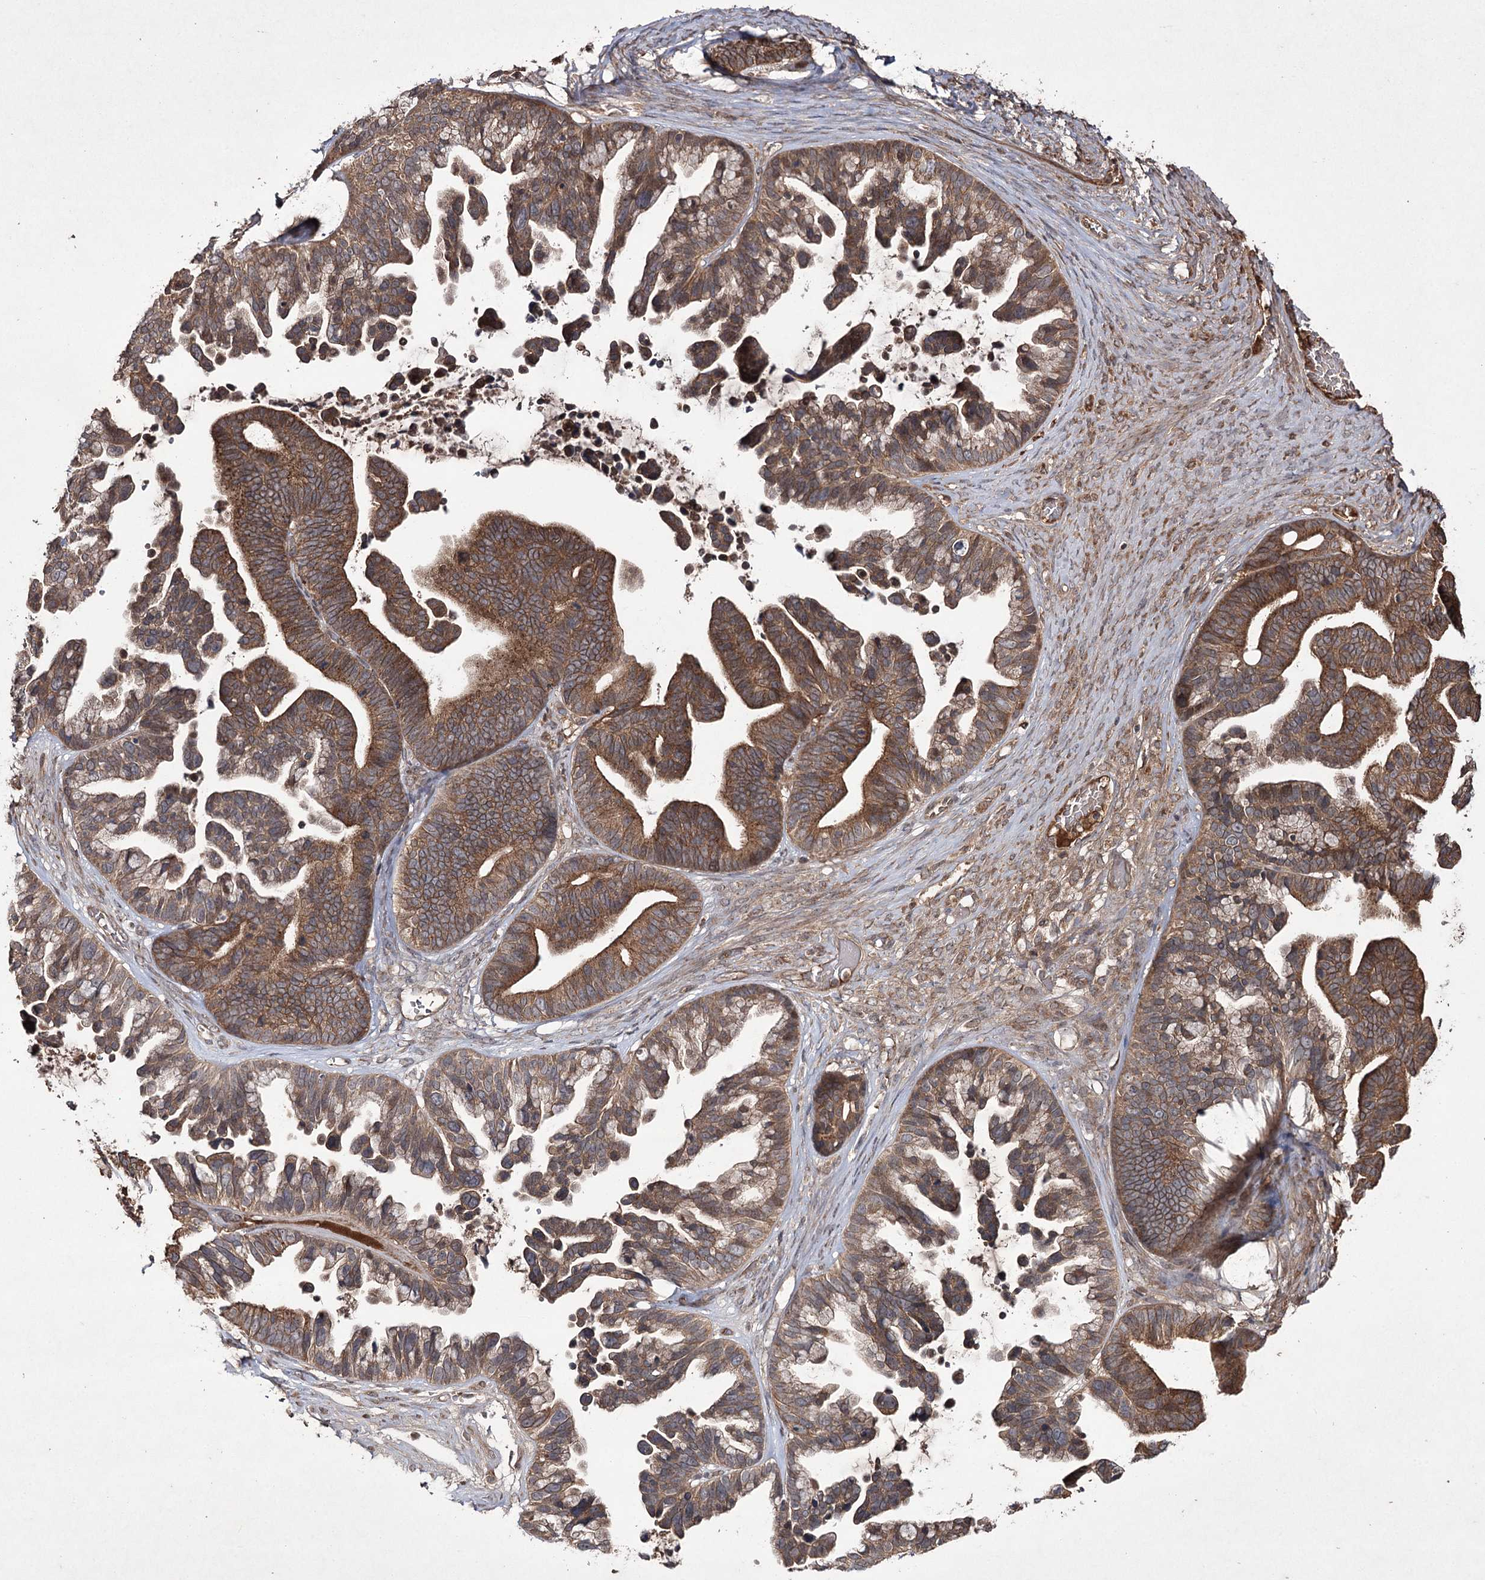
{"staining": {"intensity": "moderate", "quantity": ">75%", "location": "cytoplasmic/membranous"}, "tissue": "ovarian cancer", "cell_type": "Tumor cells", "image_type": "cancer", "snomed": [{"axis": "morphology", "description": "Cystadenocarcinoma, serous, NOS"}, {"axis": "topography", "description": "Ovary"}], "caption": "Protein expression analysis of ovarian cancer (serous cystadenocarcinoma) displays moderate cytoplasmic/membranous positivity in about >75% of tumor cells.", "gene": "FANCL", "patient": {"sex": "female", "age": 56}}